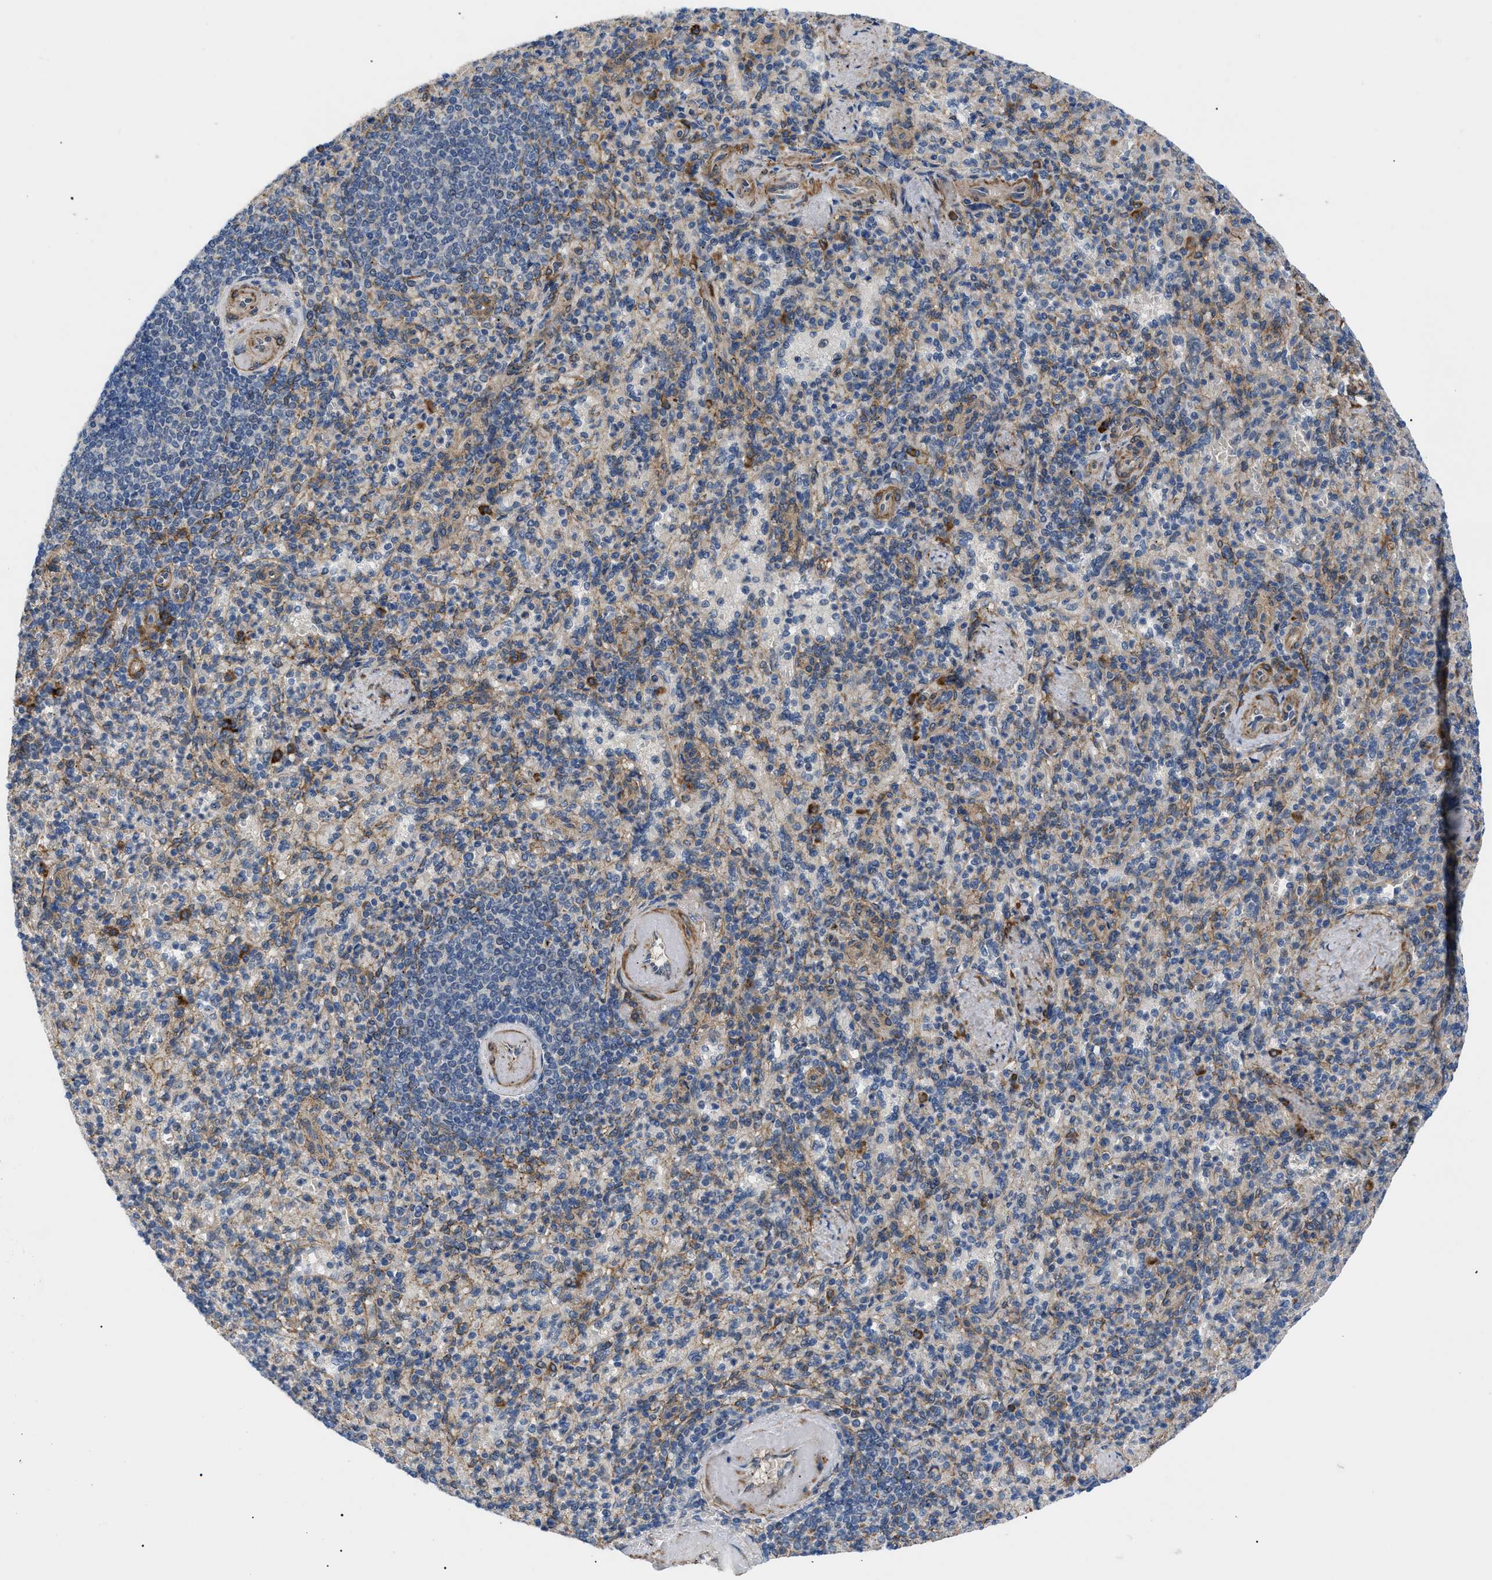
{"staining": {"intensity": "moderate", "quantity": "<25%", "location": "cytoplasmic/membranous"}, "tissue": "spleen", "cell_type": "Cells in red pulp", "image_type": "normal", "snomed": [{"axis": "morphology", "description": "Normal tissue, NOS"}, {"axis": "topography", "description": "Spleen"}], "caption": "Normal spleen displays moderate cytoplasmic/membranous expression in about <25% of cells in red pulp, visualized by immunohistochemistry. The staining was performed using DAB (3,3'-diaminobenzidine) to visualize the protein expression in brown, while the nuclei were stained in blue with hematoxylin (Magnification: 20x).", "gene": "MYO10", "patient": {"sex": "female", "age": 74}}